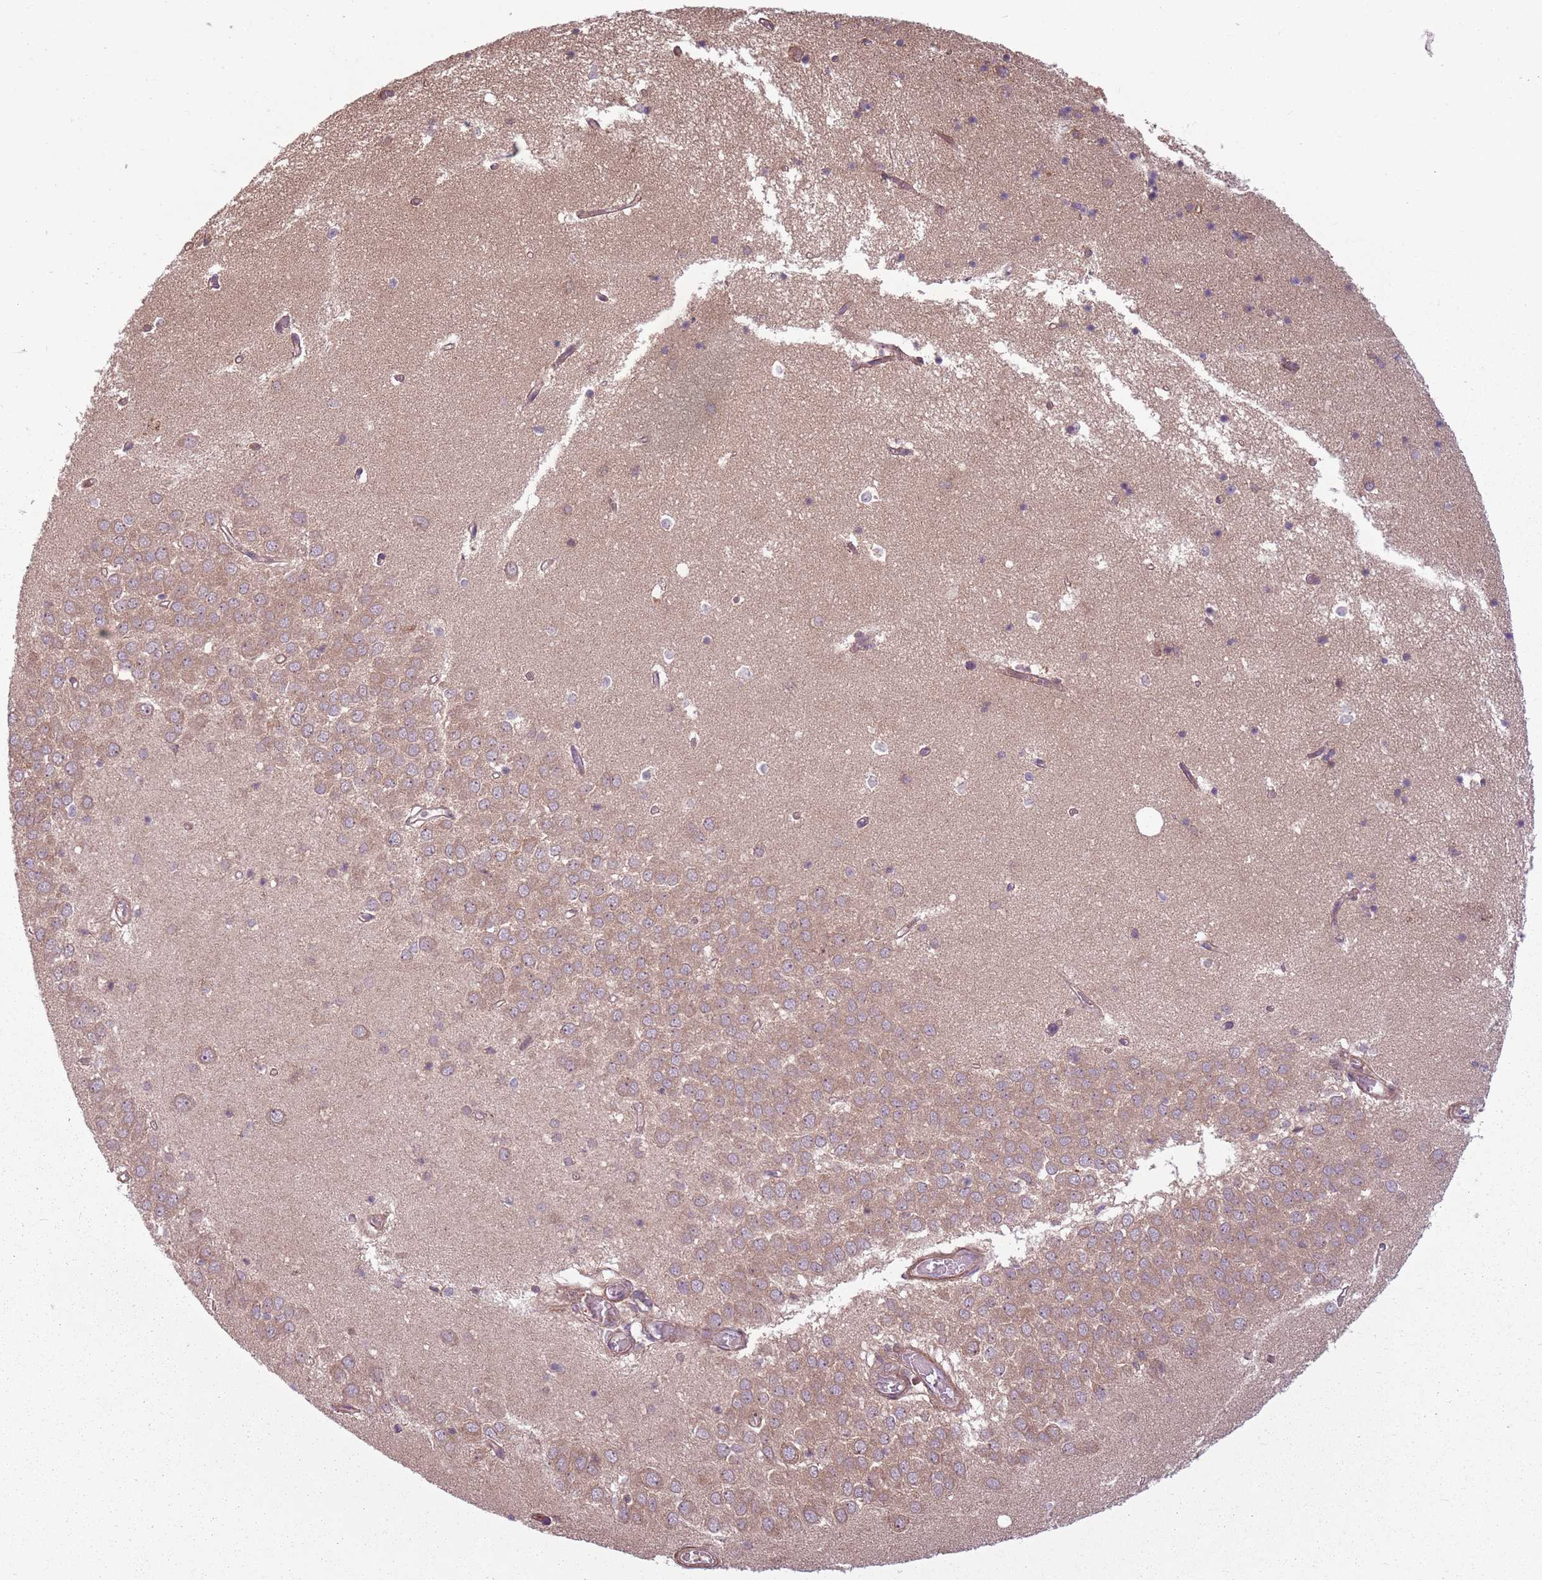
{"staining": {"intensity": "weak", "quantity": "25%-75%", "location": "cytoplasmic/membranous"}, "tissue": "hippocampus", "cell_type": "Glial cells", "image_type": "normal", "snomed": [{"axis": "morphology", "description": "Normal tissue, NOS"}, {"axis": "topography", "description": "Hippocampus"}], "caption": "Human hippocampus stained with a brown dye demonstrates weak cytoplasmic/membranous positive expression in about 25%-75% of glial cells.", "gene": "RPL21", "patient": {"sex": "male", "age": 70}}